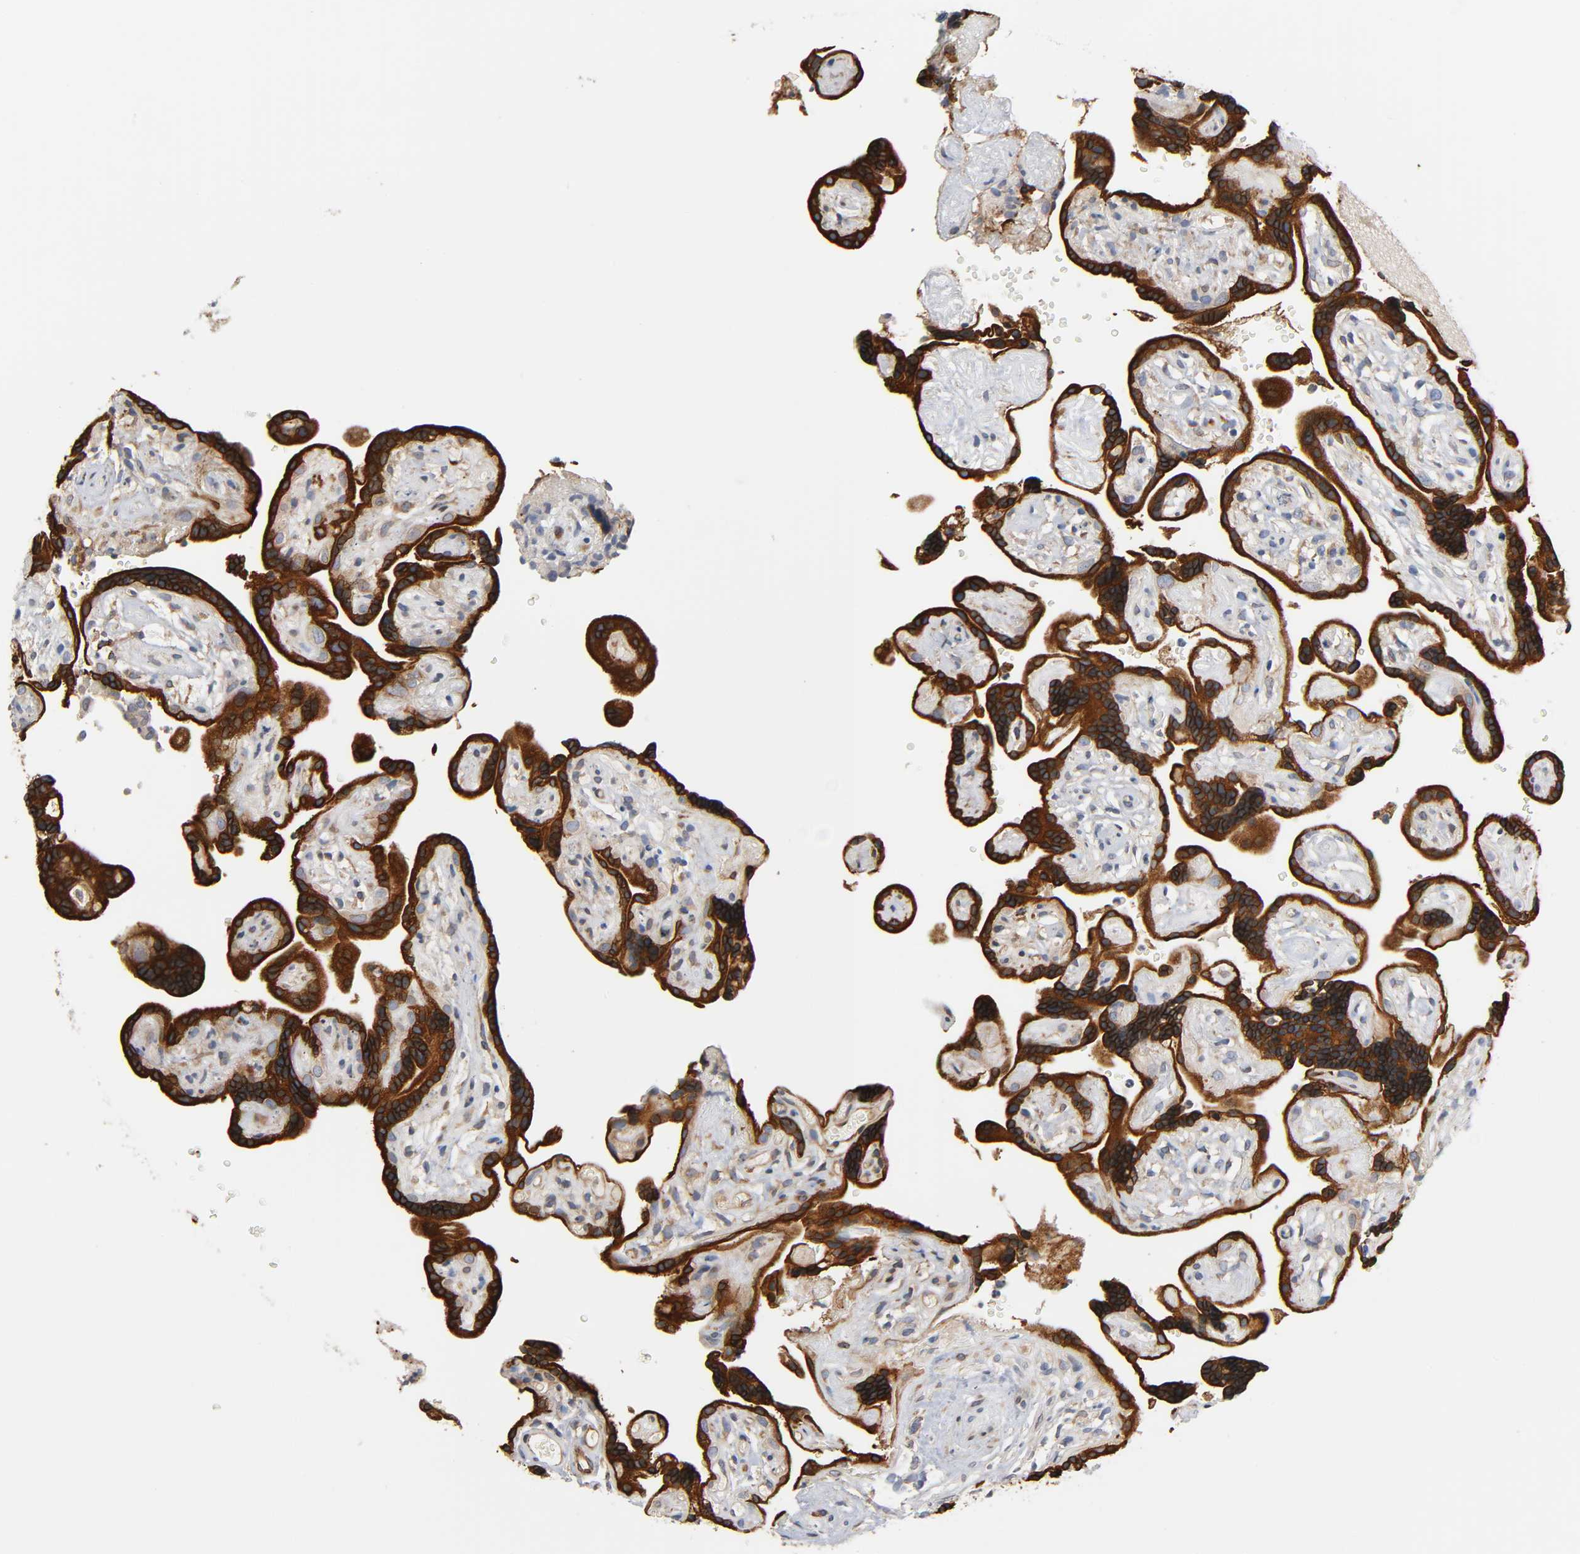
{"staining": {"intensity": "strong", "quantity": ">75%", "location": "cytoplasmic/membranous"}, "tissue": "placenta", "cell_type": "Trophoblastic cells", "image_type": "normal", "snomed": [{"axis": "morphology", "description": "Normal tissue, NOS"}, {"axis": "topography", "description": "Placenta"}], "caption": "Placenta stained with a brown dye displays strong cytoplasmic/membranous positive expression in approximately >75% of trophoblastic cells.", "gene": "ASB6", "patient": {"sex": "female", "age": 30}}